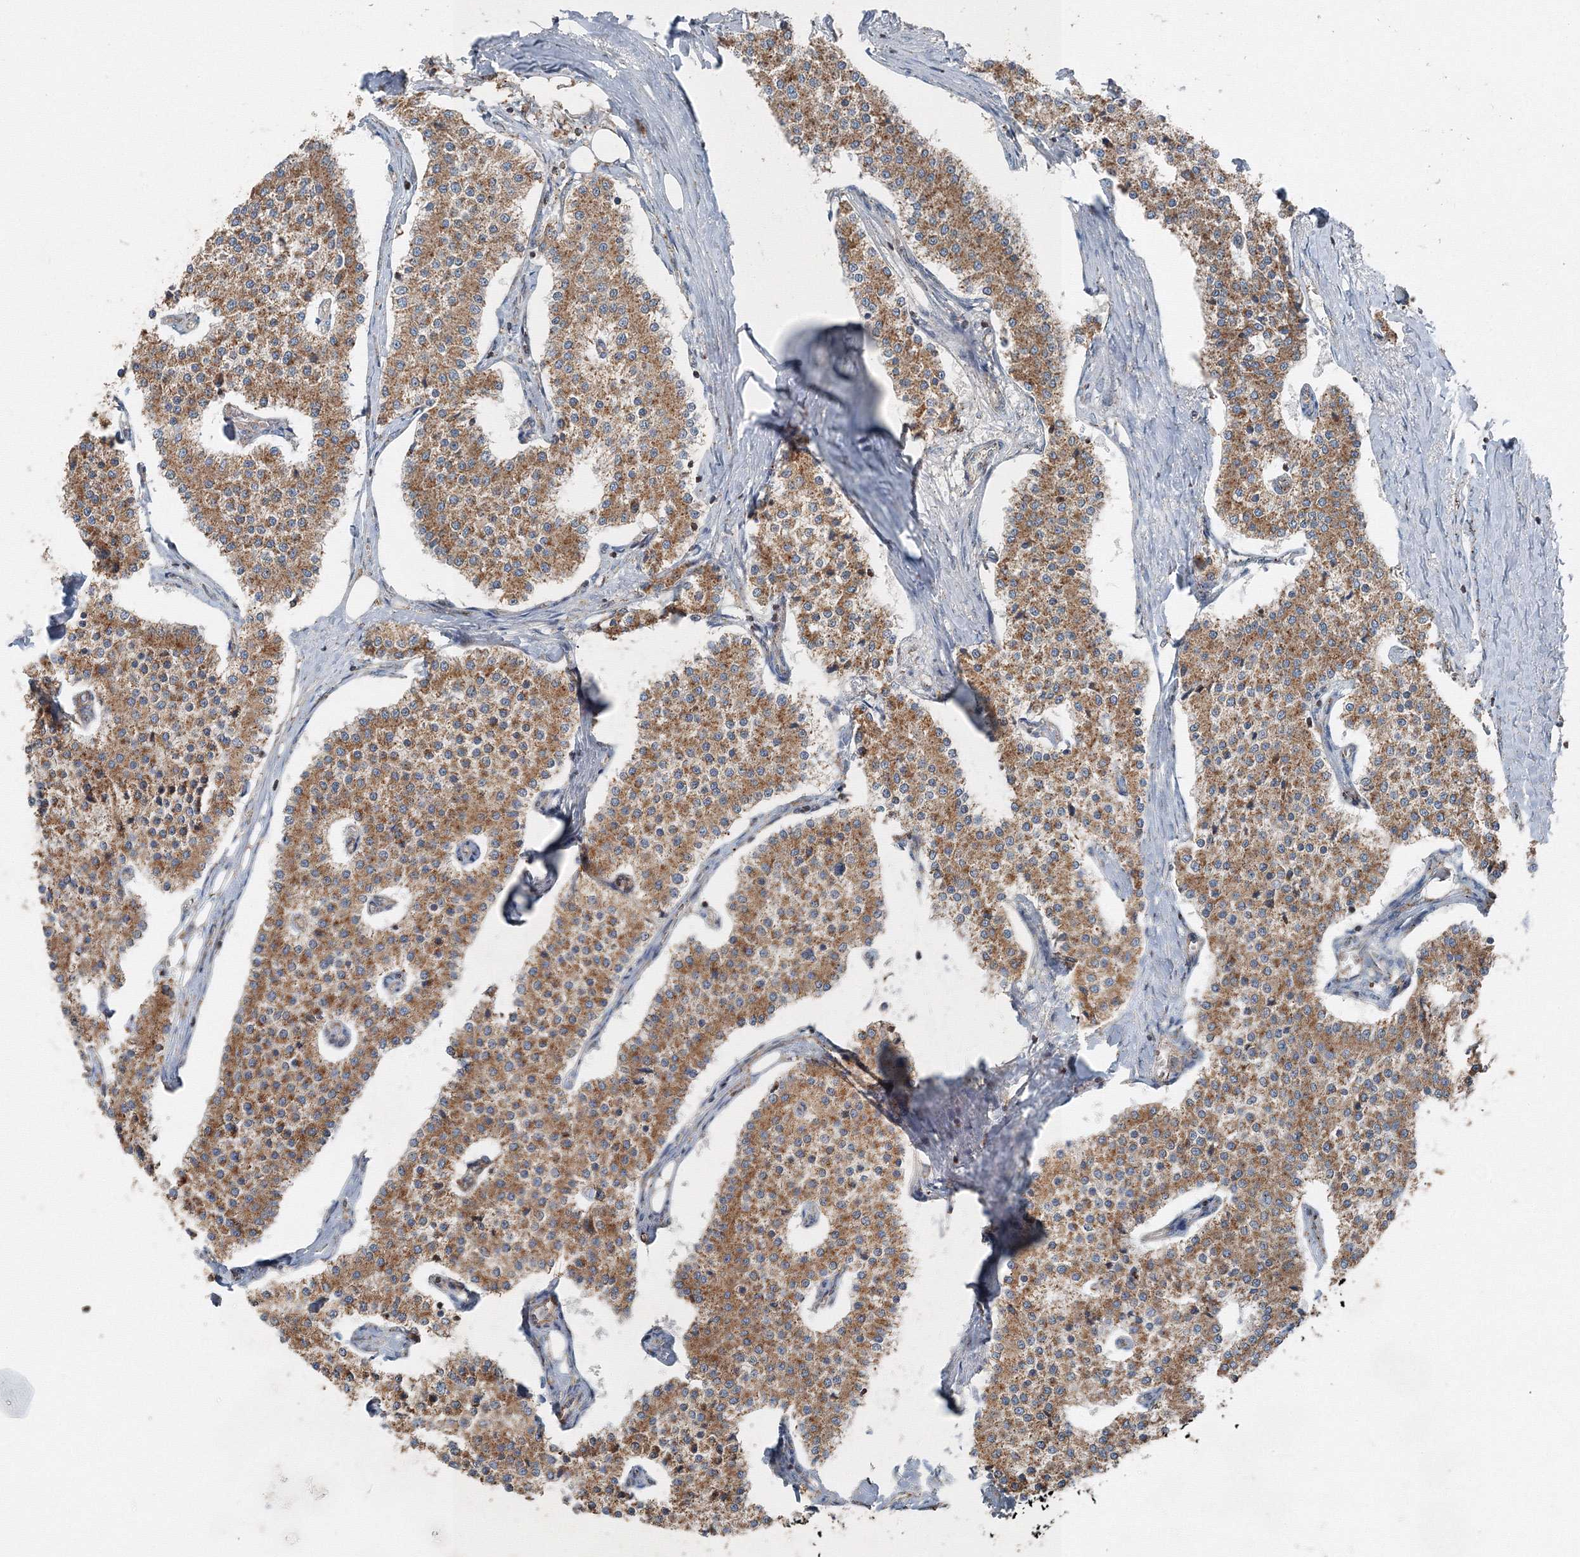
{"staining": {"intensity": "moderate", "quantity": ">75%", "location": "cytoplasmic/membranous"}, "tissue": "carcinoid", "cell_type": "Tumor cells", "image_type": "cancer", "snomed": [{"axis": "morphology", "description": "Carcinoid, malignant, NOS"}, {"axis": "topography", "description": "Colon"}], "caption": "Human carcinoid (malignant) stained for a protein (brown) exhibits moderate cytoplasmic/membranous positive expression in about >75% of tumor cells.", "gene": "AASDH", "patient": {"sex": "female", "age": 52}}